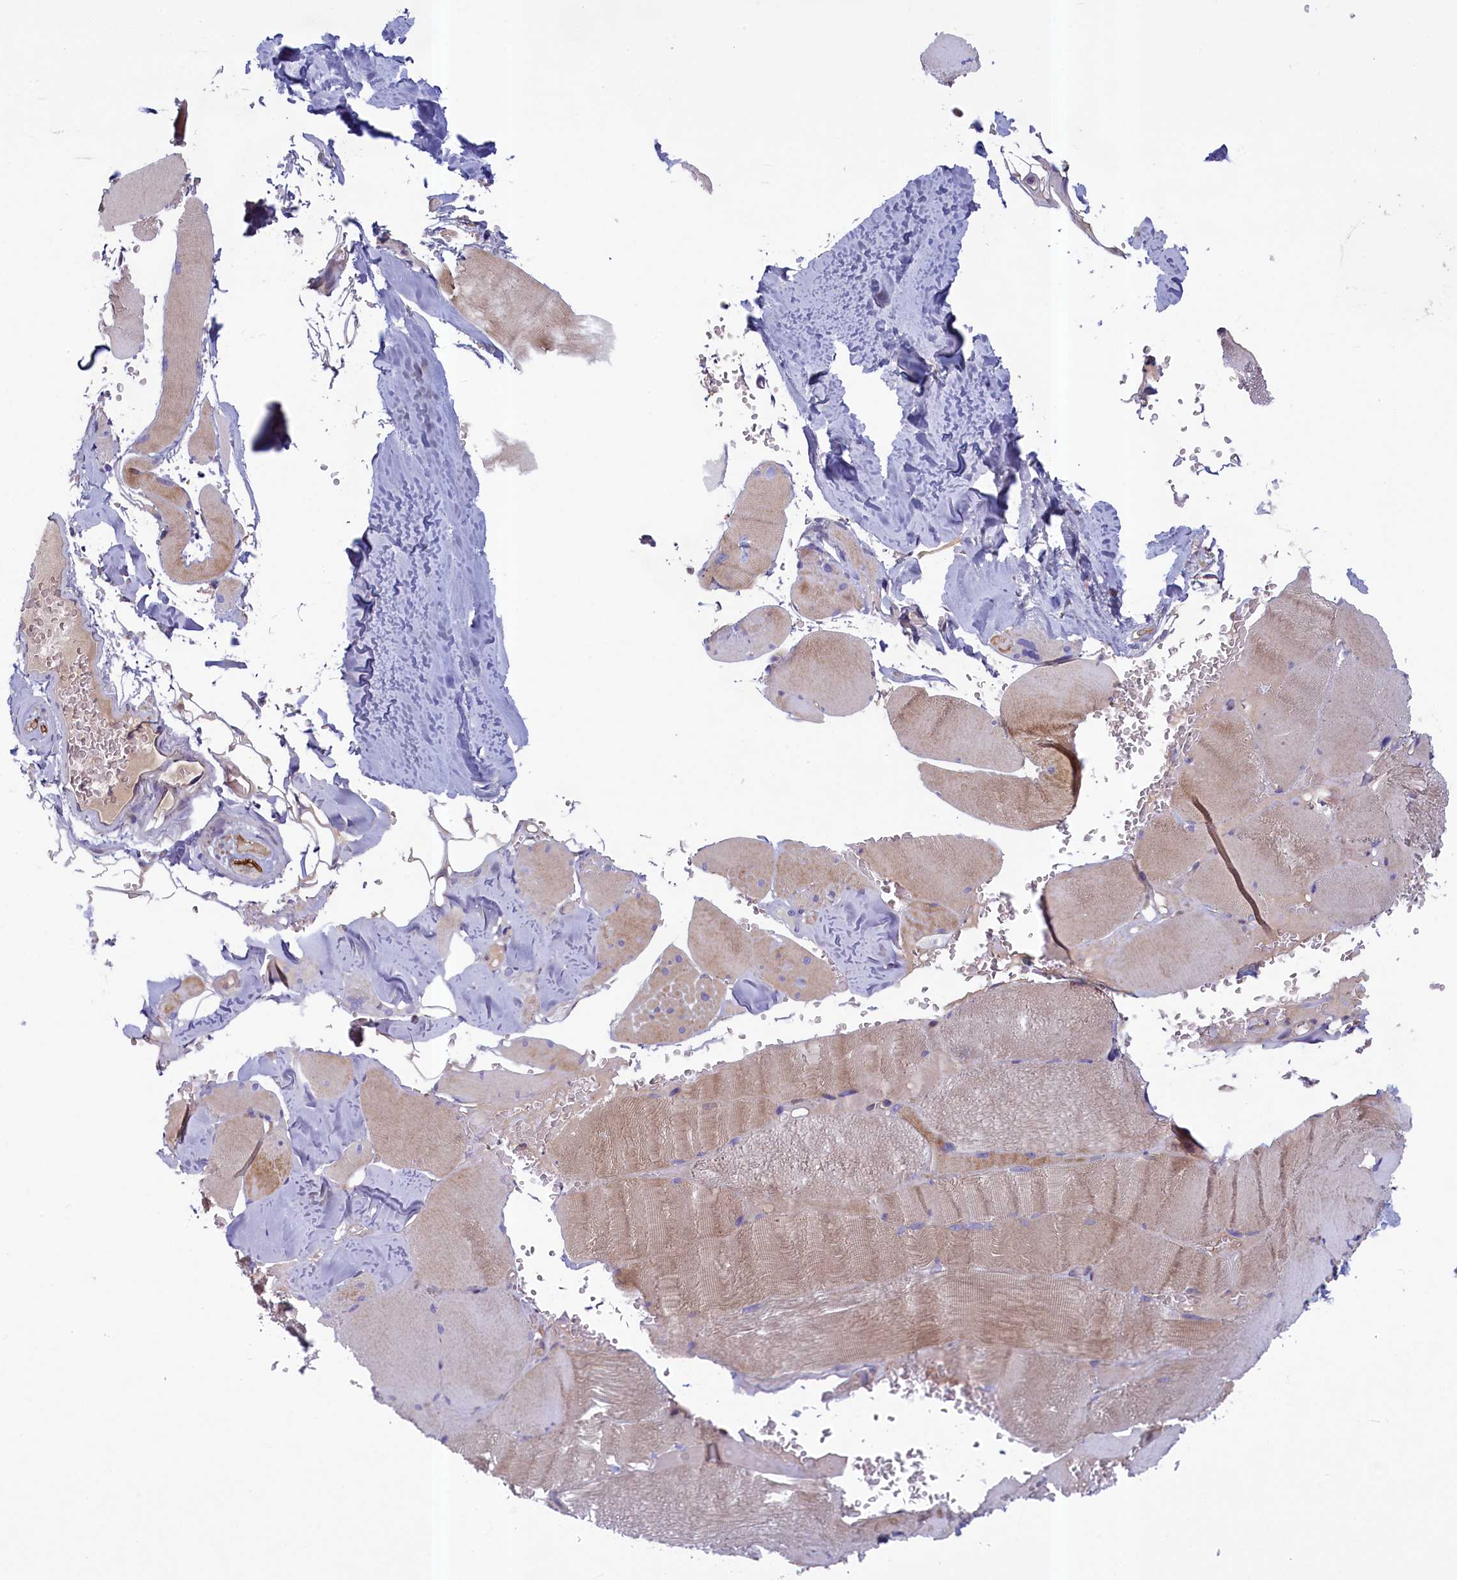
{"staining": {"intensity": "moderate", "quantity": "25%-75%", "location": "cytoplasmic/membranous"}, "tissue": "skeletal muscle", "cell_type": "Myocytes", "image_type": "normal", "snomed": [{"axis": "morphology", "description": "Normal tissue, NOS"}, {"axis": "topography", "description": "Skeletal muscle"}, {"axis": "topography", "description": "Head-Neck"}], "caption": "Myocytes display medium levels of moderate cytoplasmic/membranous staining in approximately 25%-75% of cells in unremarkable skeletal muscle.", "gene": "NUBP1", "patient": {"sex": "male", "age": 66}}